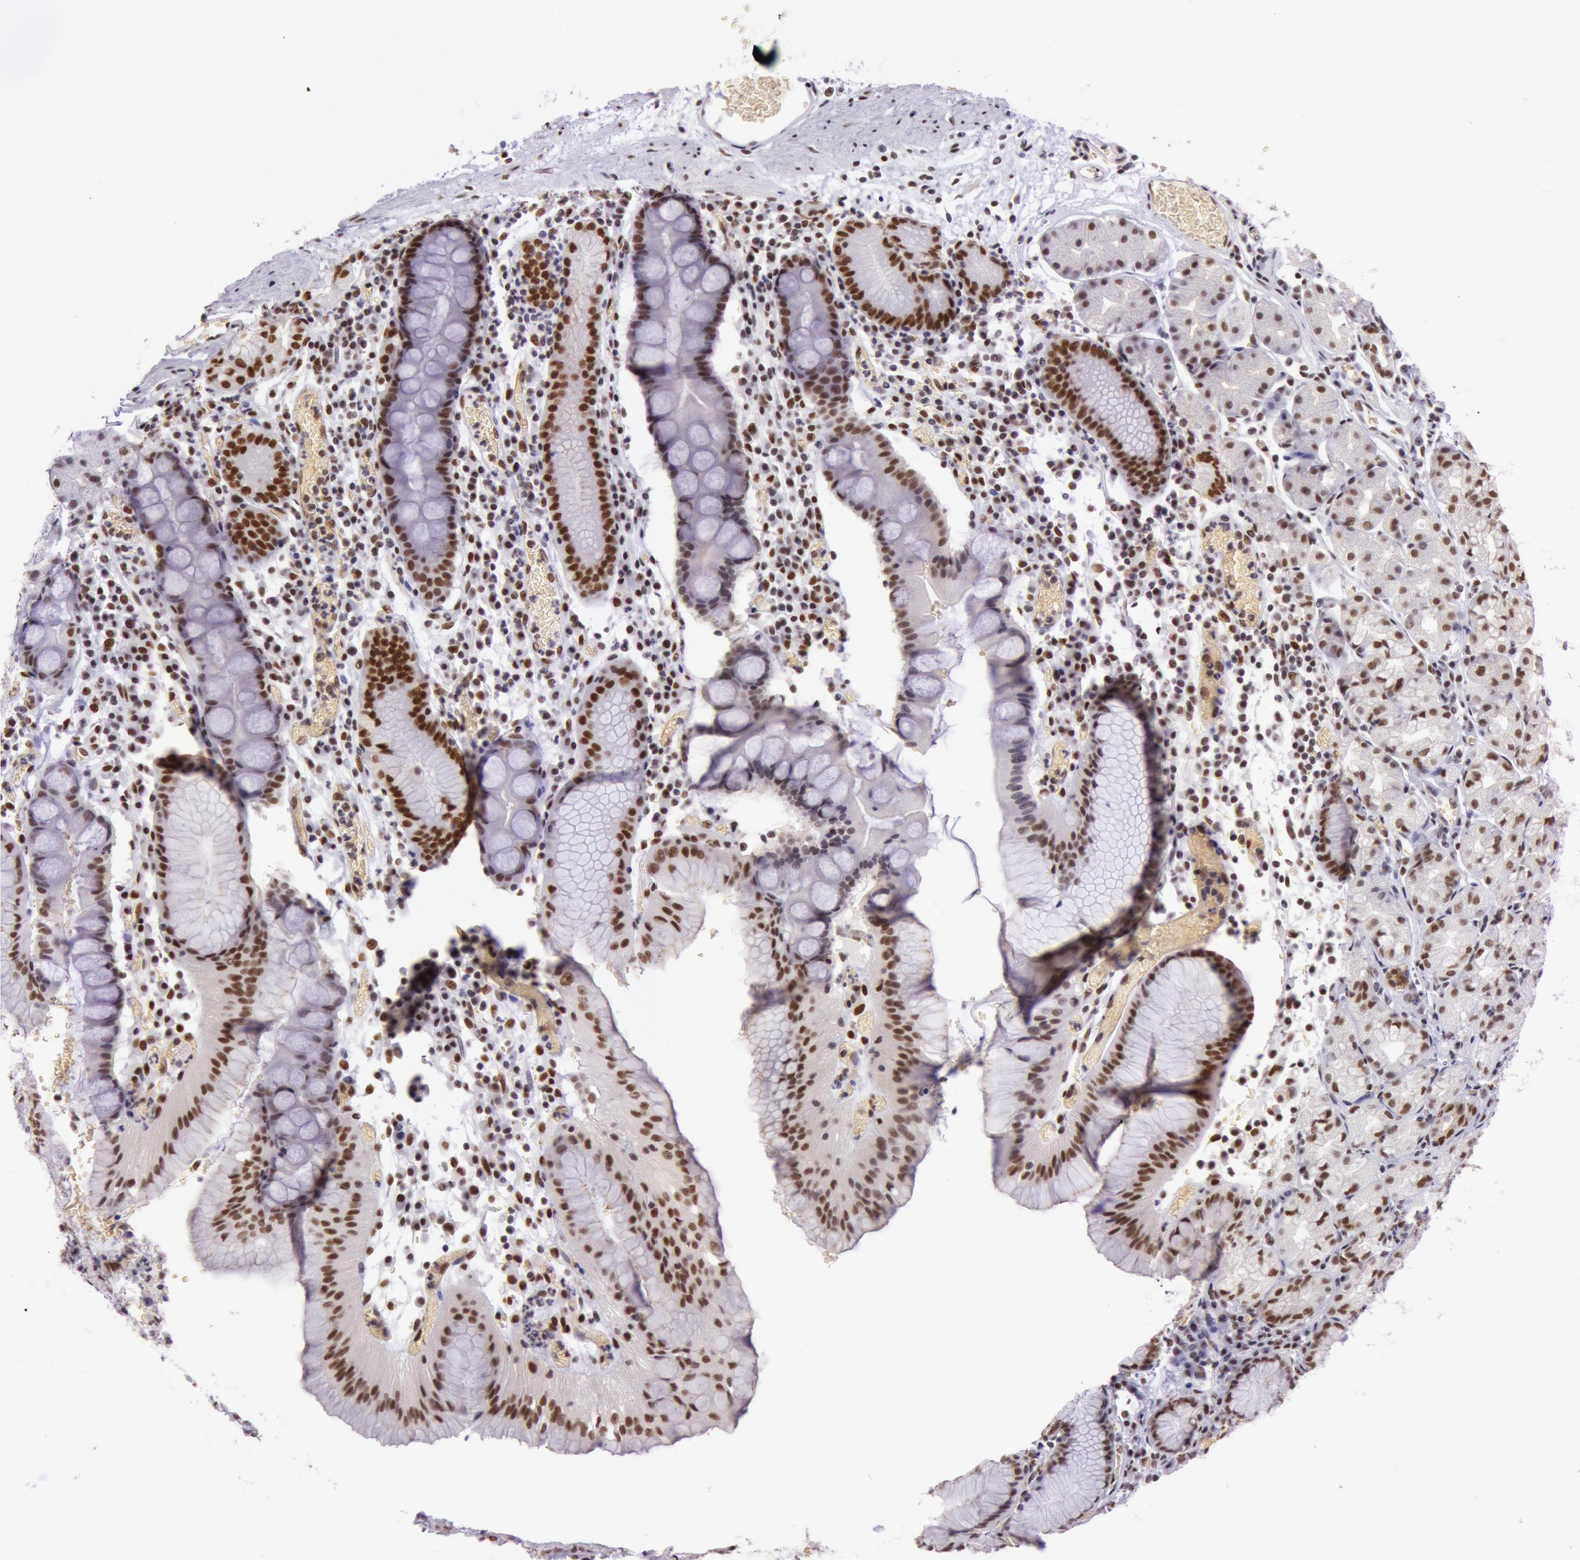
{"staining": {"intensity": "strong", "quantity": ">75%", "location": "nuclear"}, "tissue": "stomach", "cell_type": "Glandular cells", "image_type": "normal", "snomed": [{"axis": "morphology", "description": "Normal tissue, NOS"}, {"axis": "topography", "description": "Stomach, lower"}], "caption": "Immunohistochemical staining of normal stomach displays high levels of strong nuclear expression in about >75% of glandular cells.", "gene": "NBN", "patient": {"sex": "female", "age": 73}}